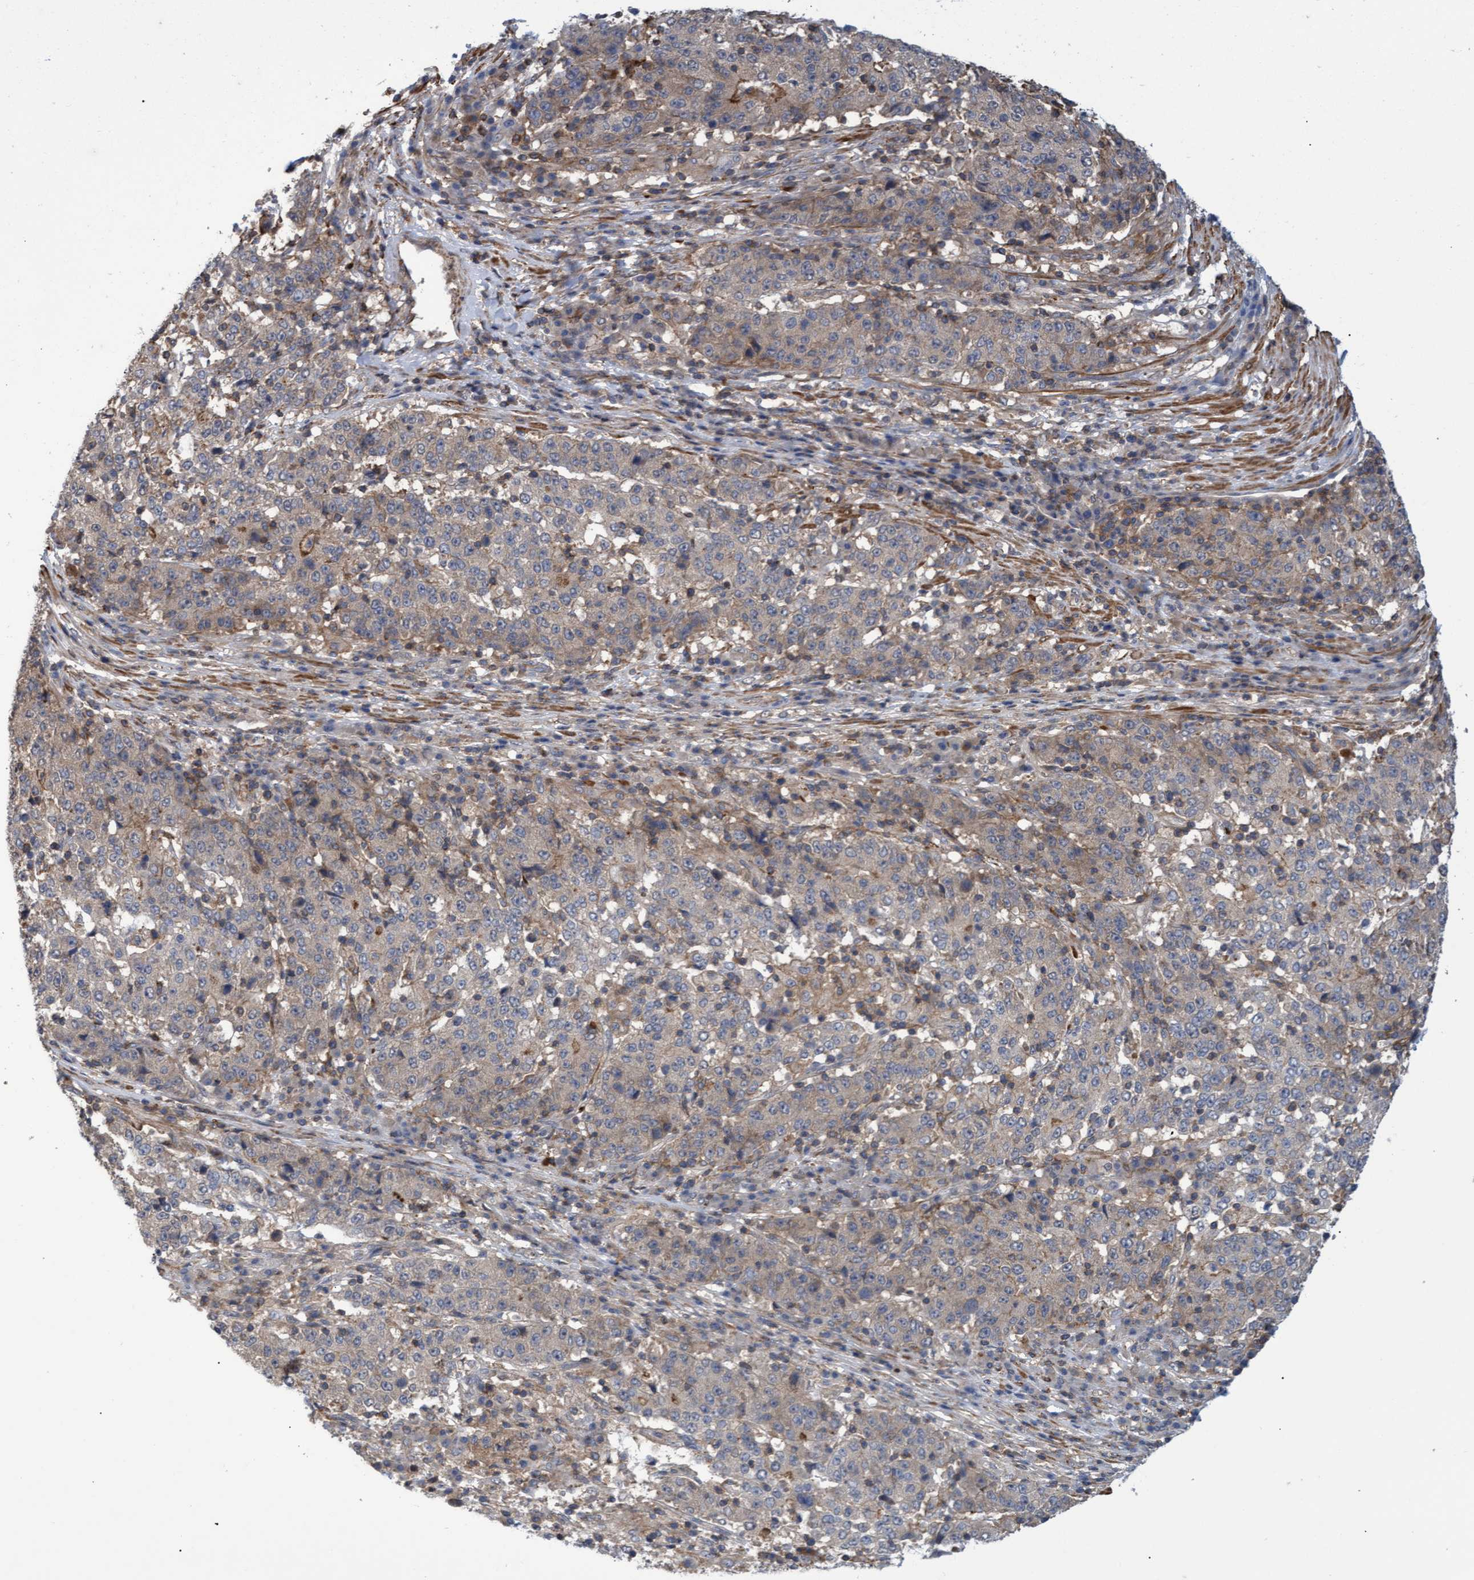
{"staining": {"intensity": "weak", "quantity": "<25%", "location": "cytoplasmic/membranous"}, "tissue": "stomach cancer", "cell_type": "Tumor cells", "image_type": "cancer", "snomed": [{"axis": "morphology", "description": "Adenocarcinoma, NOS"}, {"axis": "topography", "description": "Stomach"}], "caption": "A micrograph of human adenocarcinoma (stomach) is negative for staining in tumor cells.", "gene": "NAA15", "patient": {"sex": "male", "age": 59}}